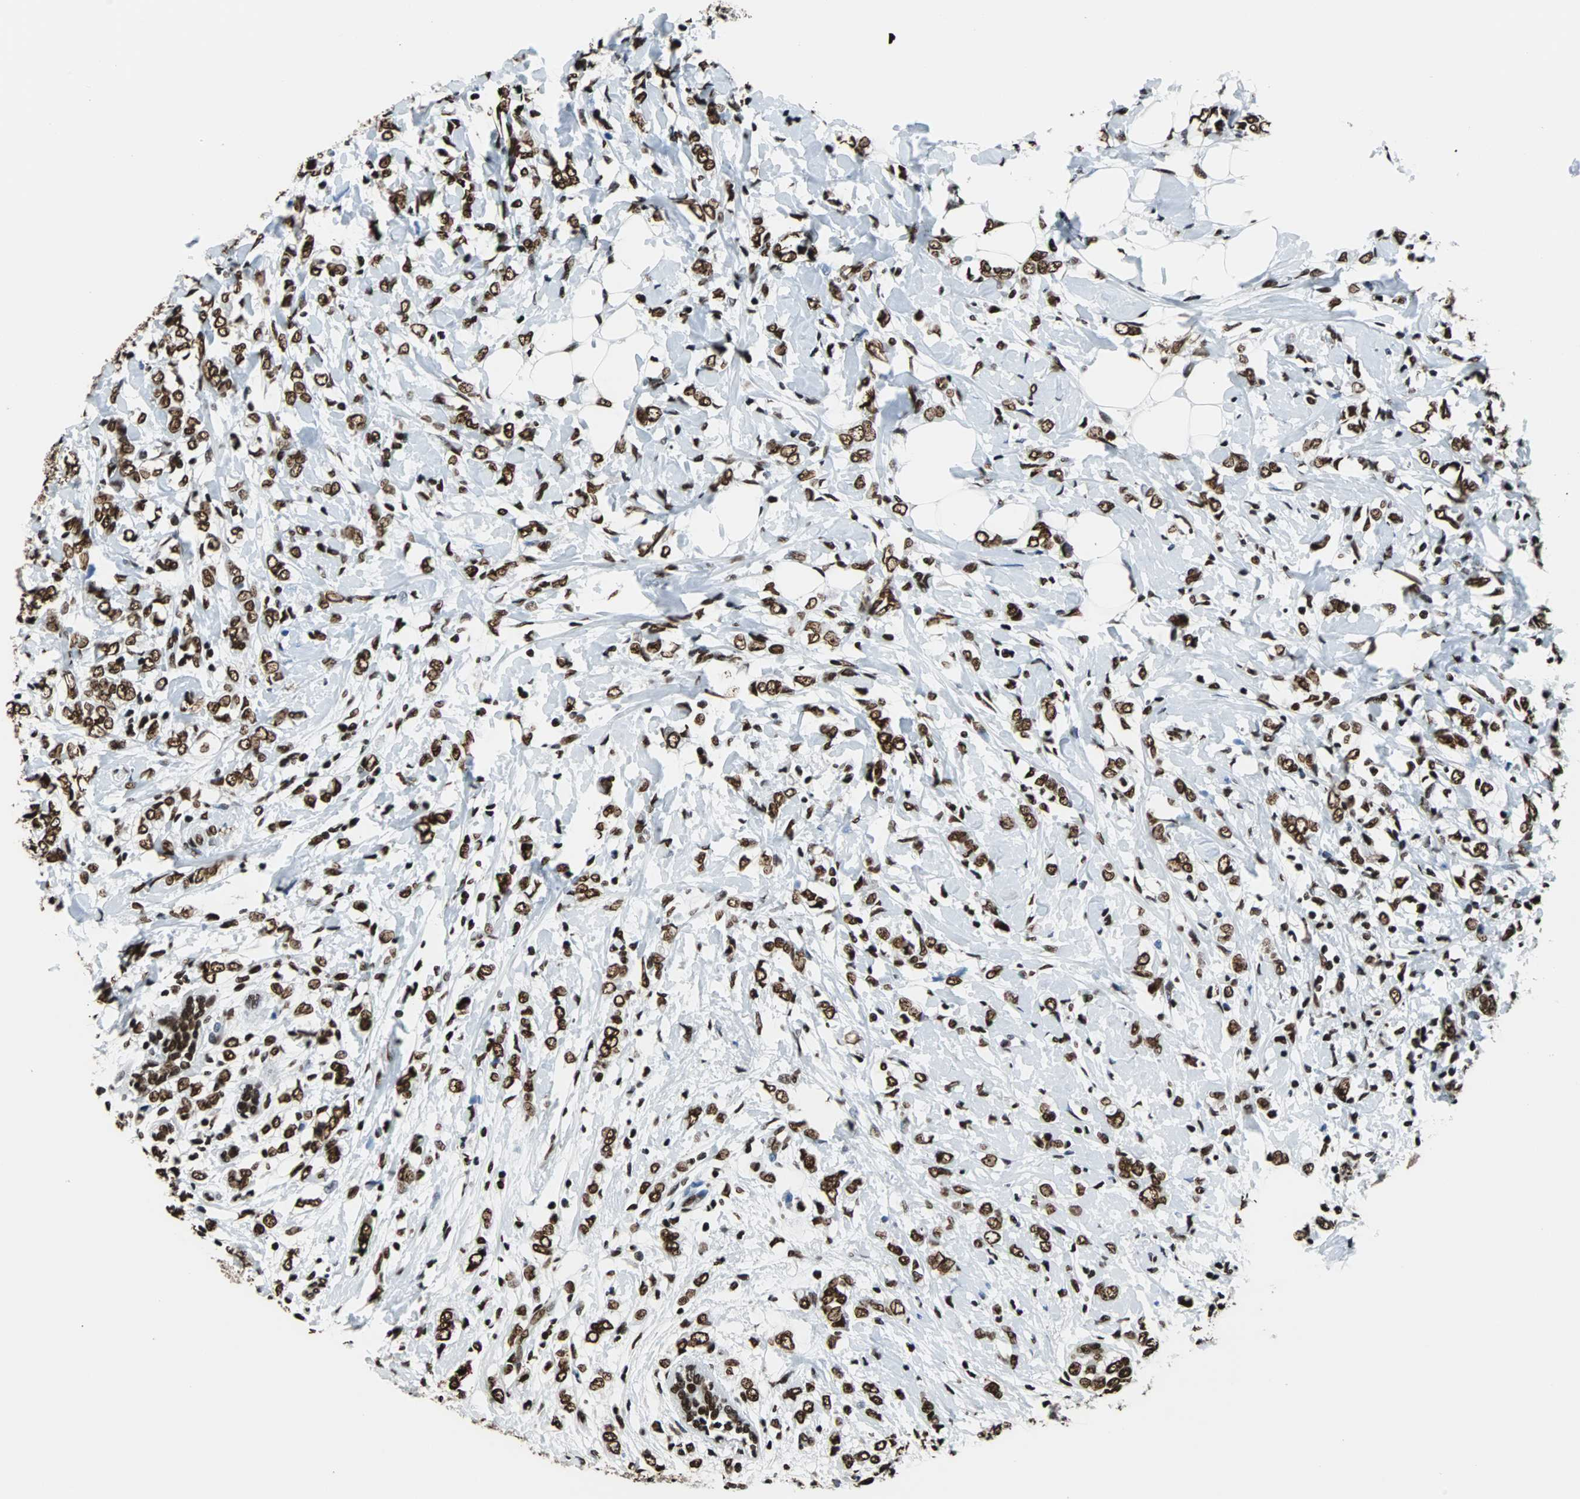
{"staining": {"intensity": "strong", "quantity": ">75%", "location": "nuclear"}, "tissue": "breast cancer", "cell_type": "Tumor cells", "image_type": "cancer", "snomed": [{"axis": "morphology", "description": "Normal tissue, NOS"}, {"axis": "morphology", "description": "Lobular carcinoma"}, {"axis": "topography", "description": "Breast"}], "caption": "IHC micrograph of neoplastic tissue: breast cancer stained using IHC exhibits high levels of strong protein expression localized specifically in the nuclear of tumor cells, appearing as a nuclear brown color.", "gene": "FUBP1", "patient": {"sex": "female", "age": 47}}